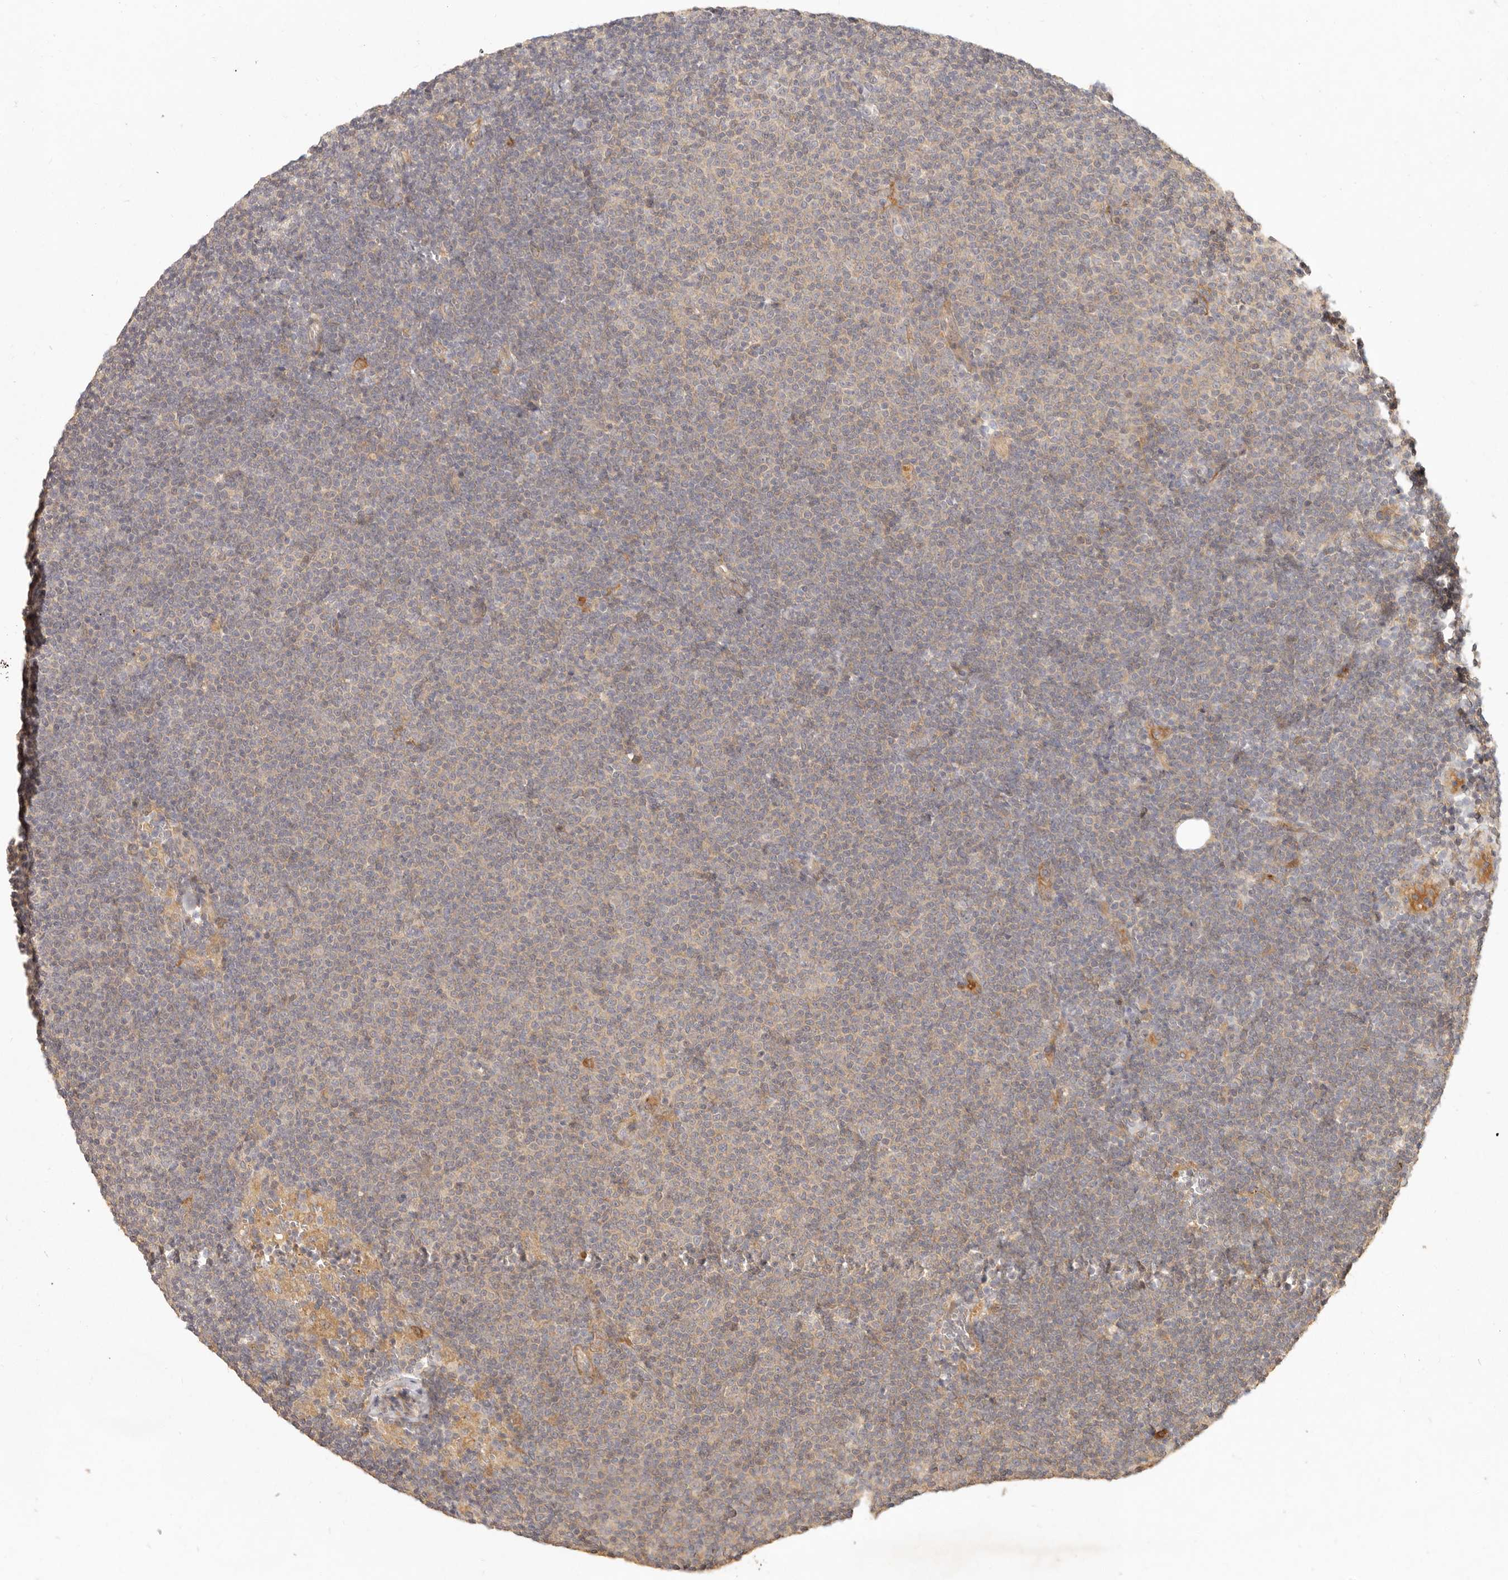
{"staining": {"intensity": "weak", "quantity": "<25%", "location": "cytoplasmic/membranous"}, "tissue": "lymphoma", "cell_type": "Tumor cells", "image_type": "cancer", "snomed": [{"axis": "morphology", "description": "Malignant lymphoma, non-Hodgkin's type, Low grade"}, {"axis": "topography", "description": "Lymph node"}], "caption": "High magnification brightfield microscopy of malignant lymphoma, non-Hodgkin's type (low-grade) stained with DAB (brown) and counterstained with hematoxylin (blue): tumor cells show no significant expression.", "gene": "VIPR1", "patient": {"sex": "female", "age": 53}}